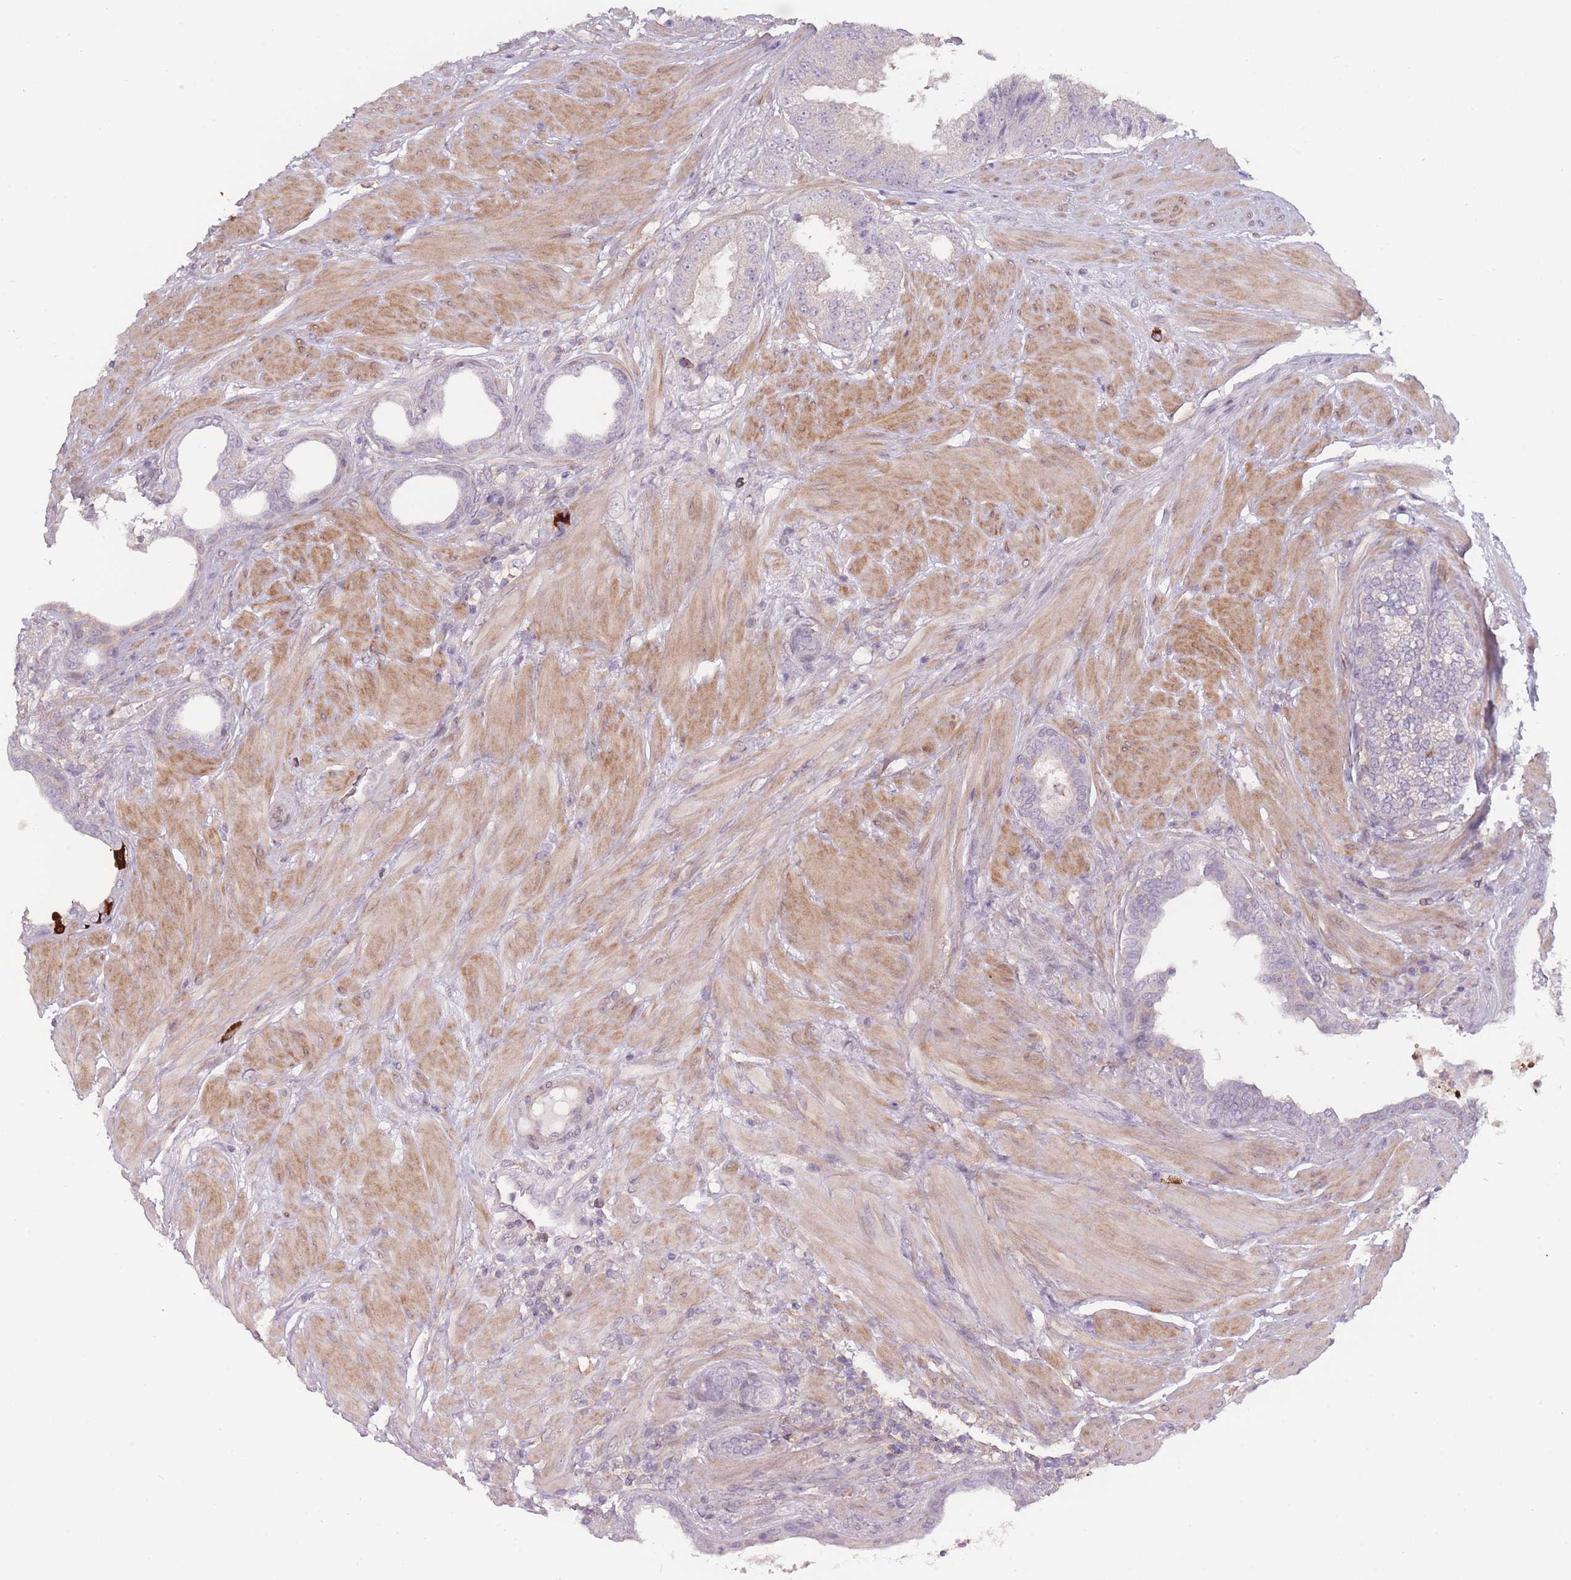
{"staining": {"intensity": "negative", "quantity": "none", "location": "none"}, "tissue": "prostate cancer", "cell_type": "Tumor cells", "image_type": "cancer", "snomed": [{"axis": "morphology", "description": "Adenocarcinoma, High grade"}, {"axis": "topography", "description": "Prostate"}], "caption": "A photomicrograph of human prostate high-grade adenocarcinoma is negative for staining in tumor cells.", "gene": "TET3", "patient": {"sex": "male", "age": 68}}